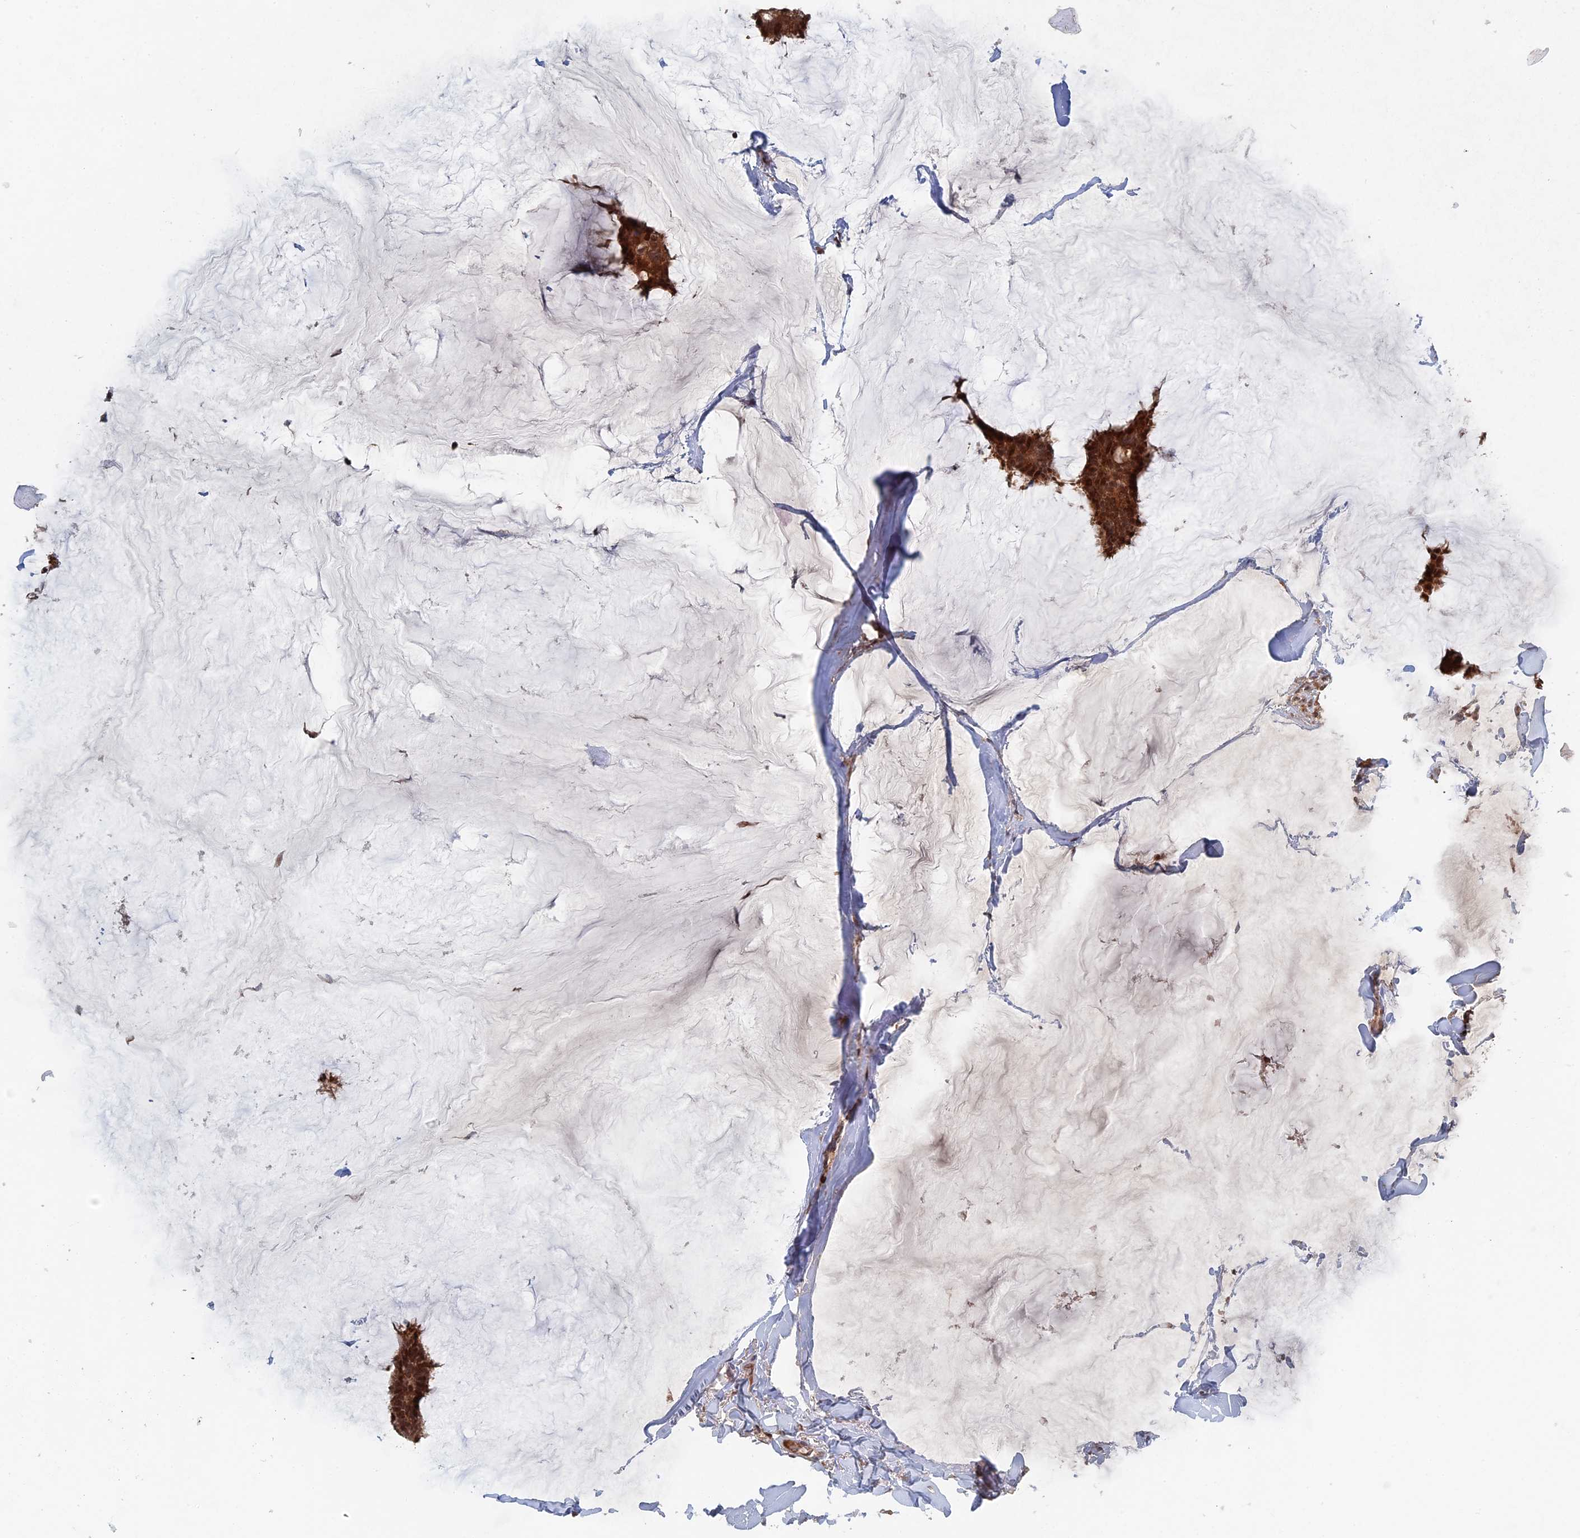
{"staining": {"intensity": "strong", "quantity": ">75%", "location": "cytoplasmic/membranous,nuclear"}, "tissue": "breast cancer", "cell_type": "Tumor cells", "image_type": "cancer", "snomed": [{"axis": "morphology", "description": "Duct carcinoma"}, {"axis": "topography", "description": "Breast"}], "caption": "Tumor cells display strong cytoplasmic/membranous and nuclear expression in approximately >75% of cells in breast intraductal carcinoma.", "gene": "ELOVL6", "patient": {"sex": "female", "age": 93}}